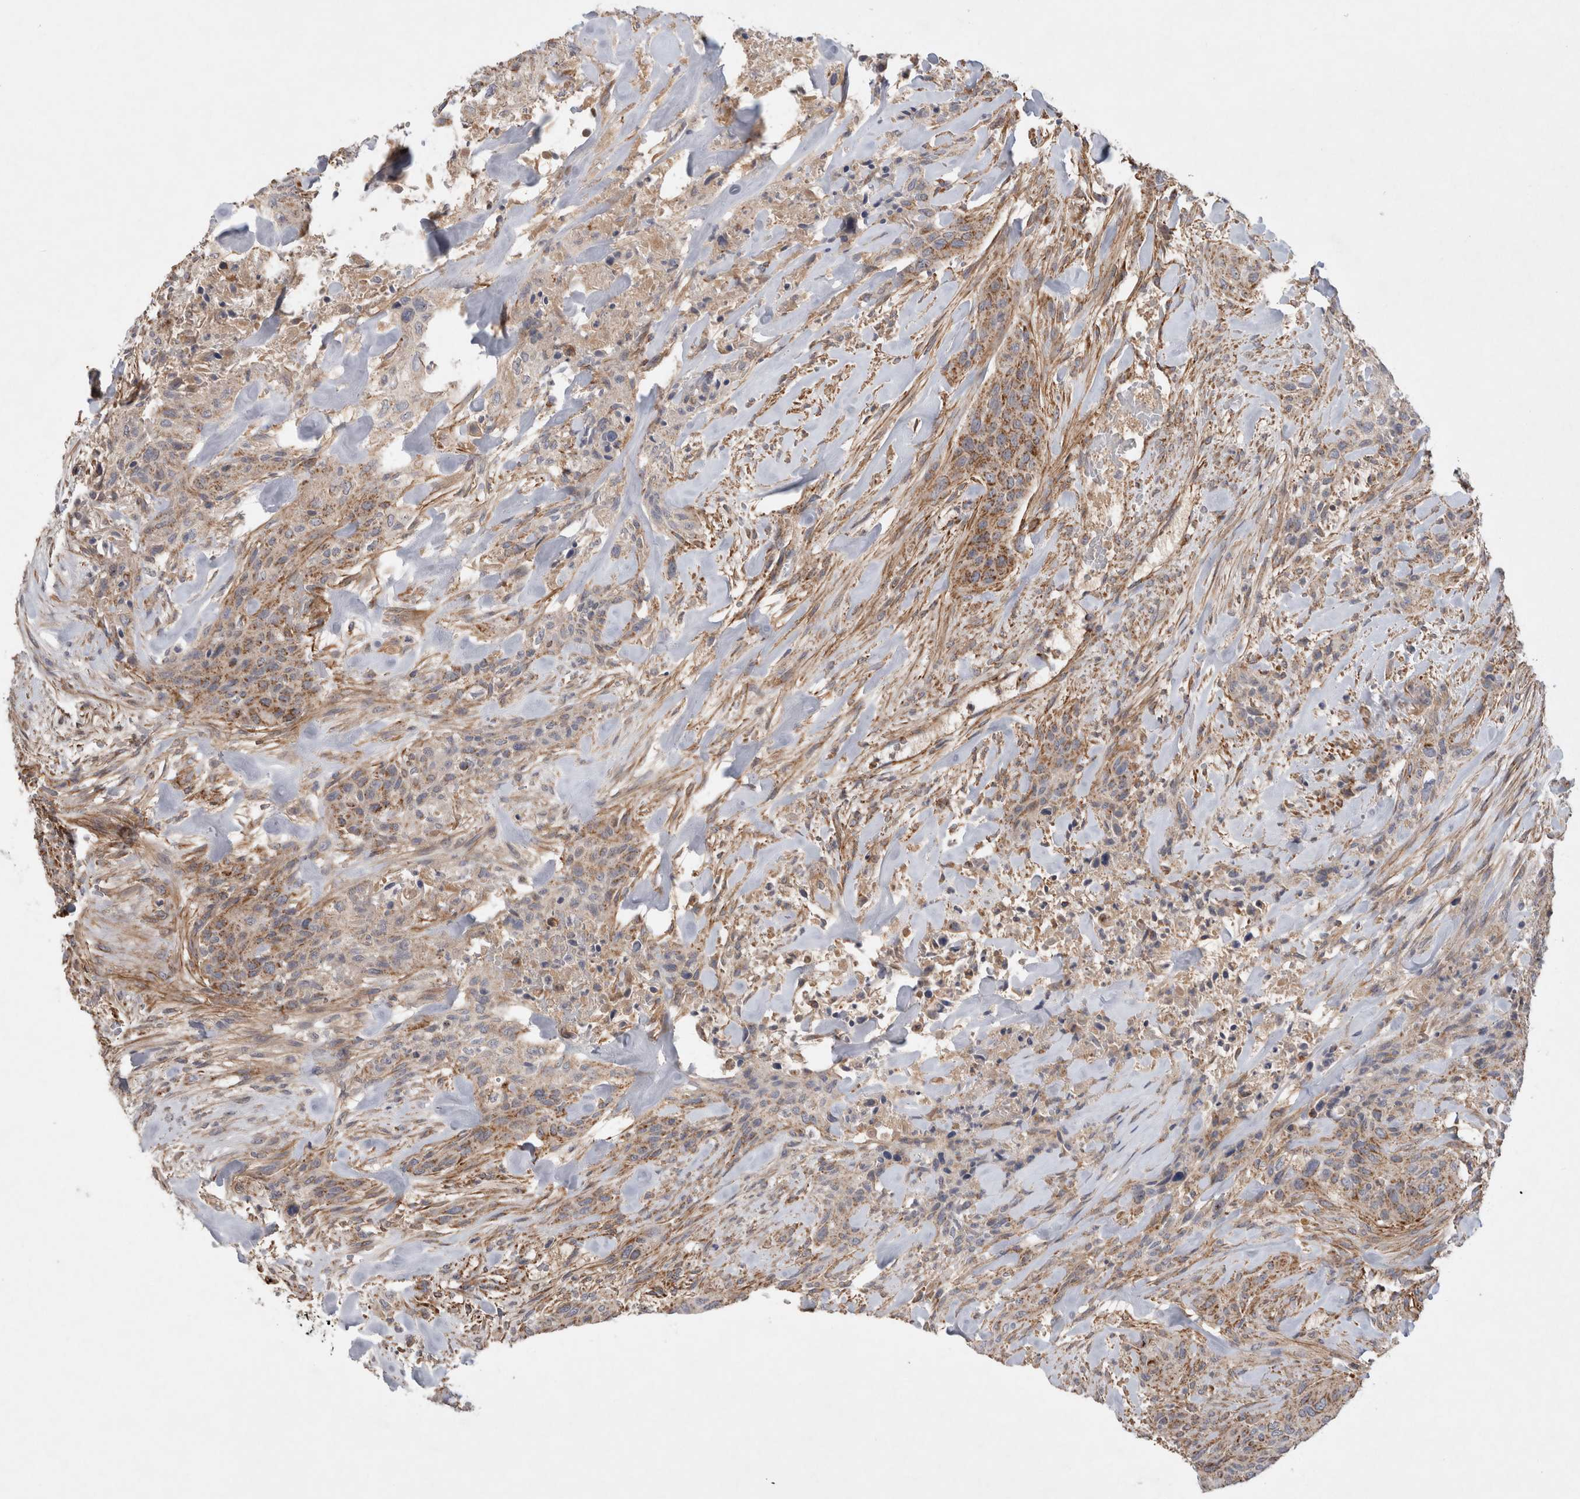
{"staining": {"intensity": "moderate", "quantity": ">75%", "location": "cytoplasmic/membranous"}, "tissue": "urothelial cancer", "cell_type": "Tumor cells", "image_type": "cancer", "snomed": [{"axis": "morphology", "description": "Urothelial carcinoma, High grade"}, {"axis": "topography", "description": "Urinary bladder"}], "caption": "Urothelial cancer stained for a protein (brown) shows moderate cytoplasmic/membranous positive expression in approximately >75% of tumor cells.", "gene": "MRPS28", "patient": {"sex": "male", "age": 35}}